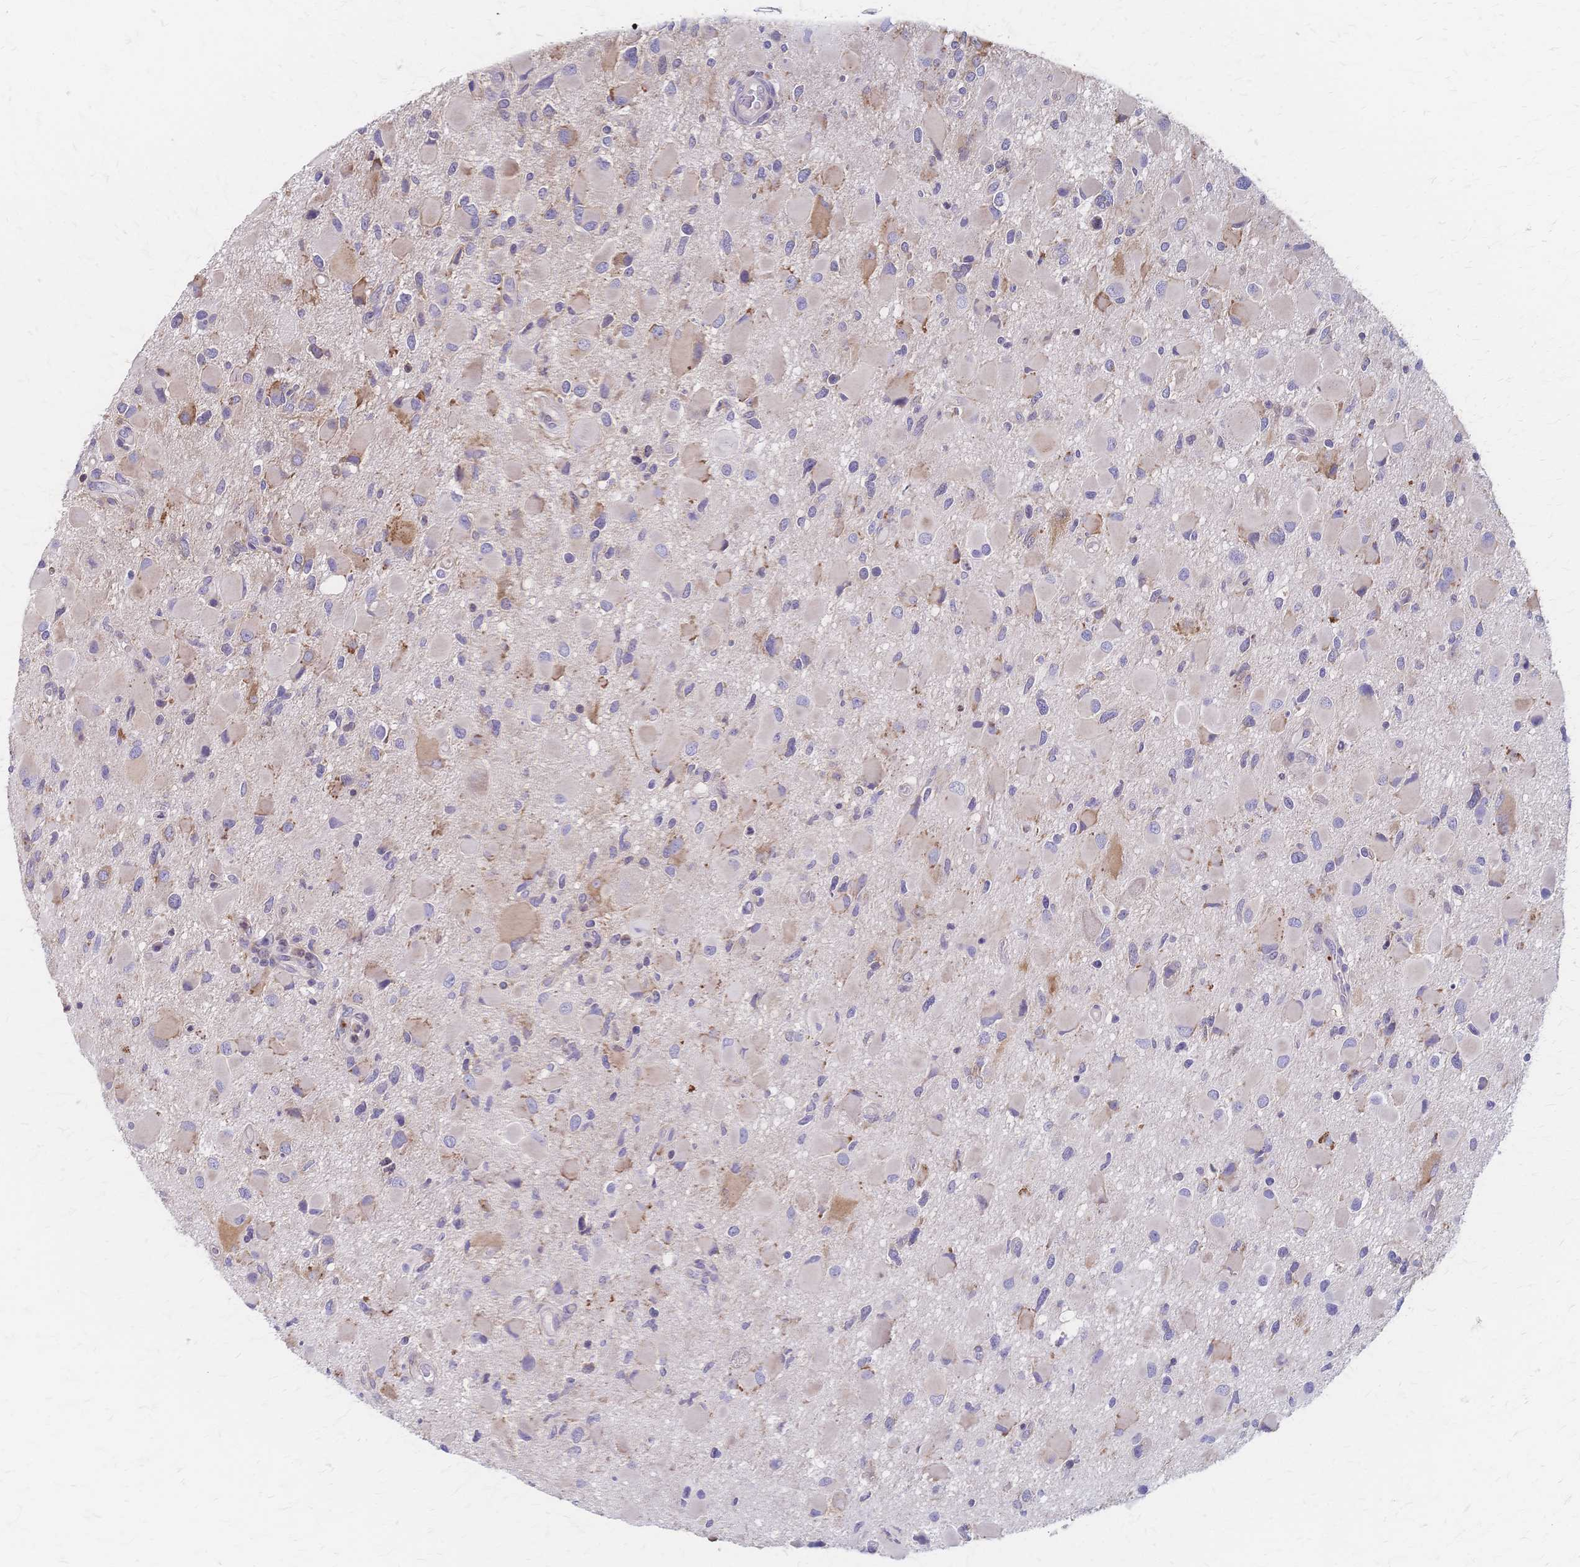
{"staining": {"intensity": "negative", "quantity": "none", "location": "none"}, "tissue": "glioma", "cell_type": "Tumor cells", "image_type": "cancer", "snomed": [{"axis": "morphology", "description": "Glioma, malignant, Low grade"}, {"axis": "topography", "description": "Brain"}], "caption": "The IHC micrograph has no significant expression in tumor cells of glioma tissue.", "gene": "CYB5A", "patient": {"sex": "female", "age": 32}}